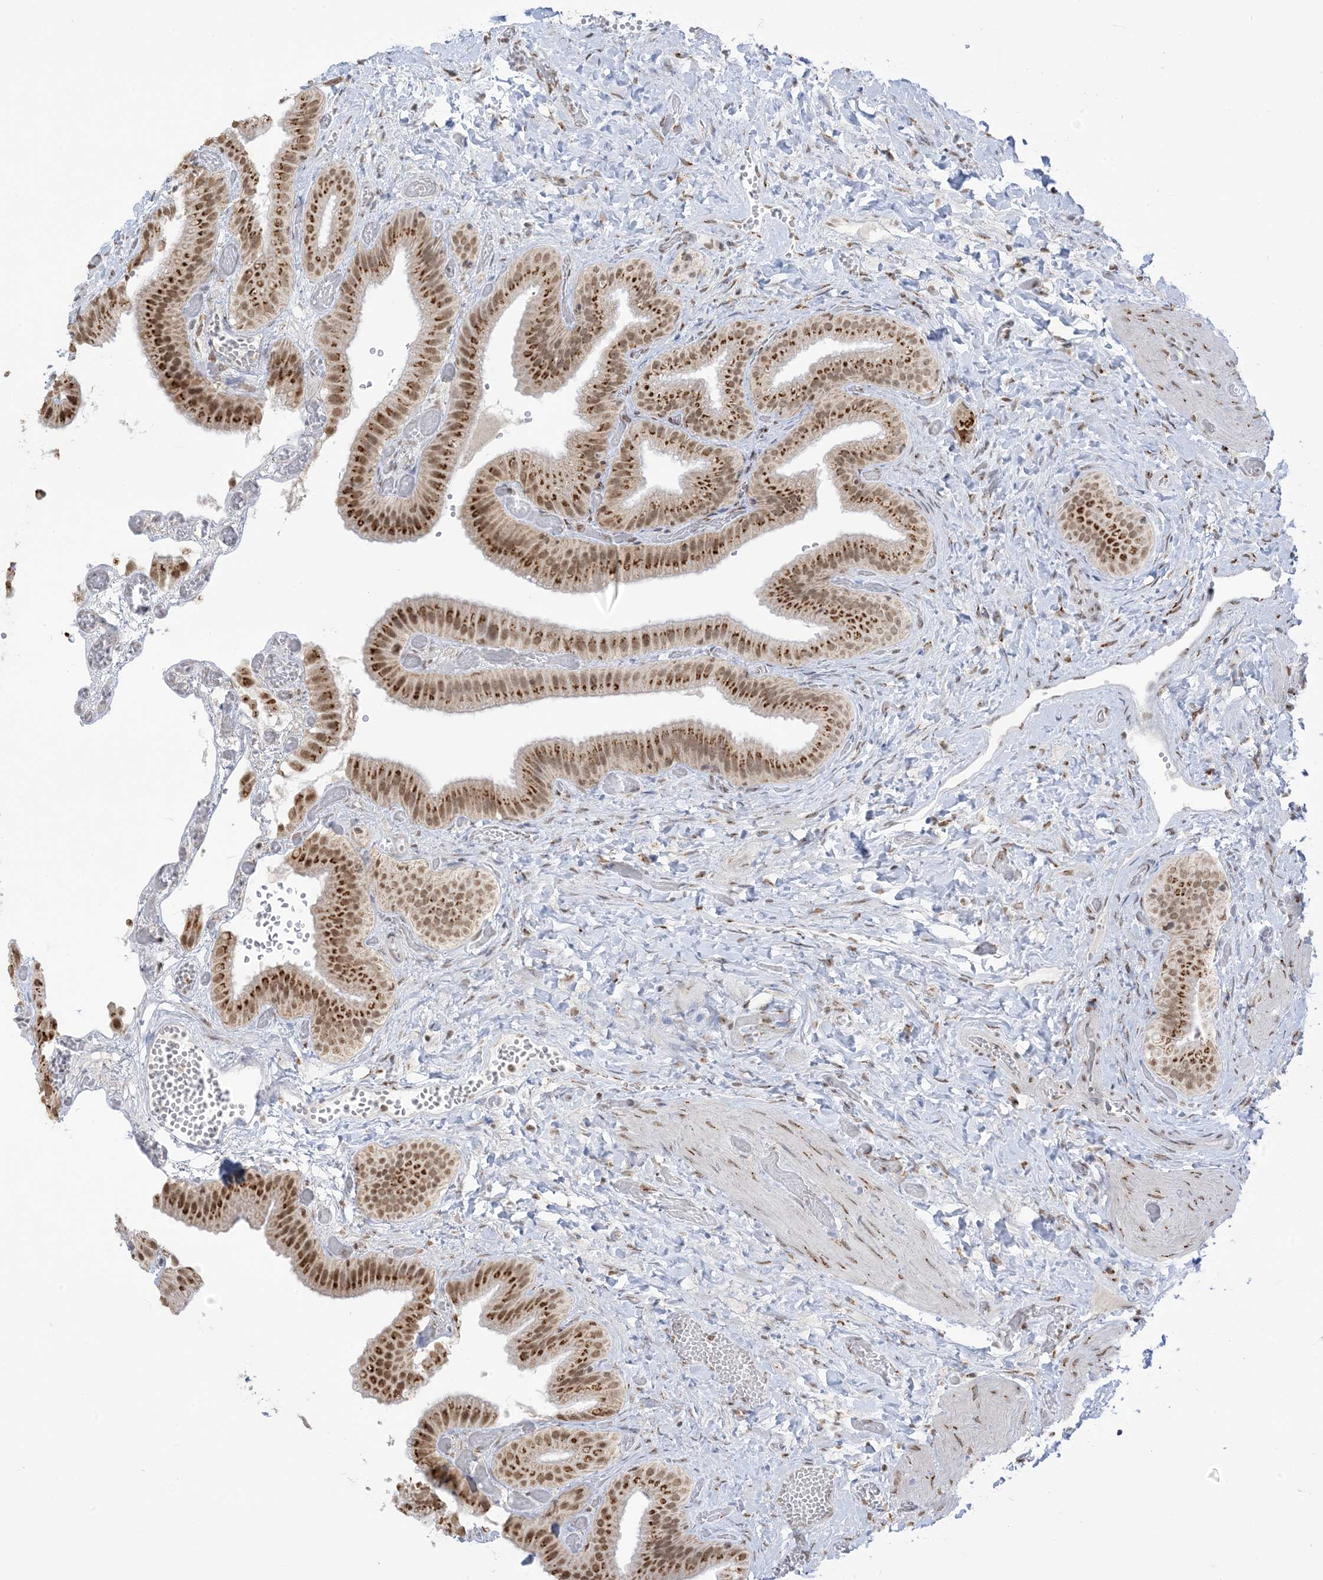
{"staining": {"intensity": "moderate", "quantity": ">75%", "location": "cytoplasmic/membranous,nuclear"}, "tissue": "gallbladder", "cell_type": "Glandular cells", "image_type": "normal", "snomed": [{"axis": "morphology", "description": "Normal tissue, NOS"}, {"axis": "topography", "description": "Gallbladder"}], "caption": "Normal gallbladder was stained to show a protein in brown. There is medium levels of moderate cytoplasmic/membranous,nuclear staining in approximately >75% of glandular cells.", "gene": "GPR107", "patient": {"sex": "female", "age": 64}}